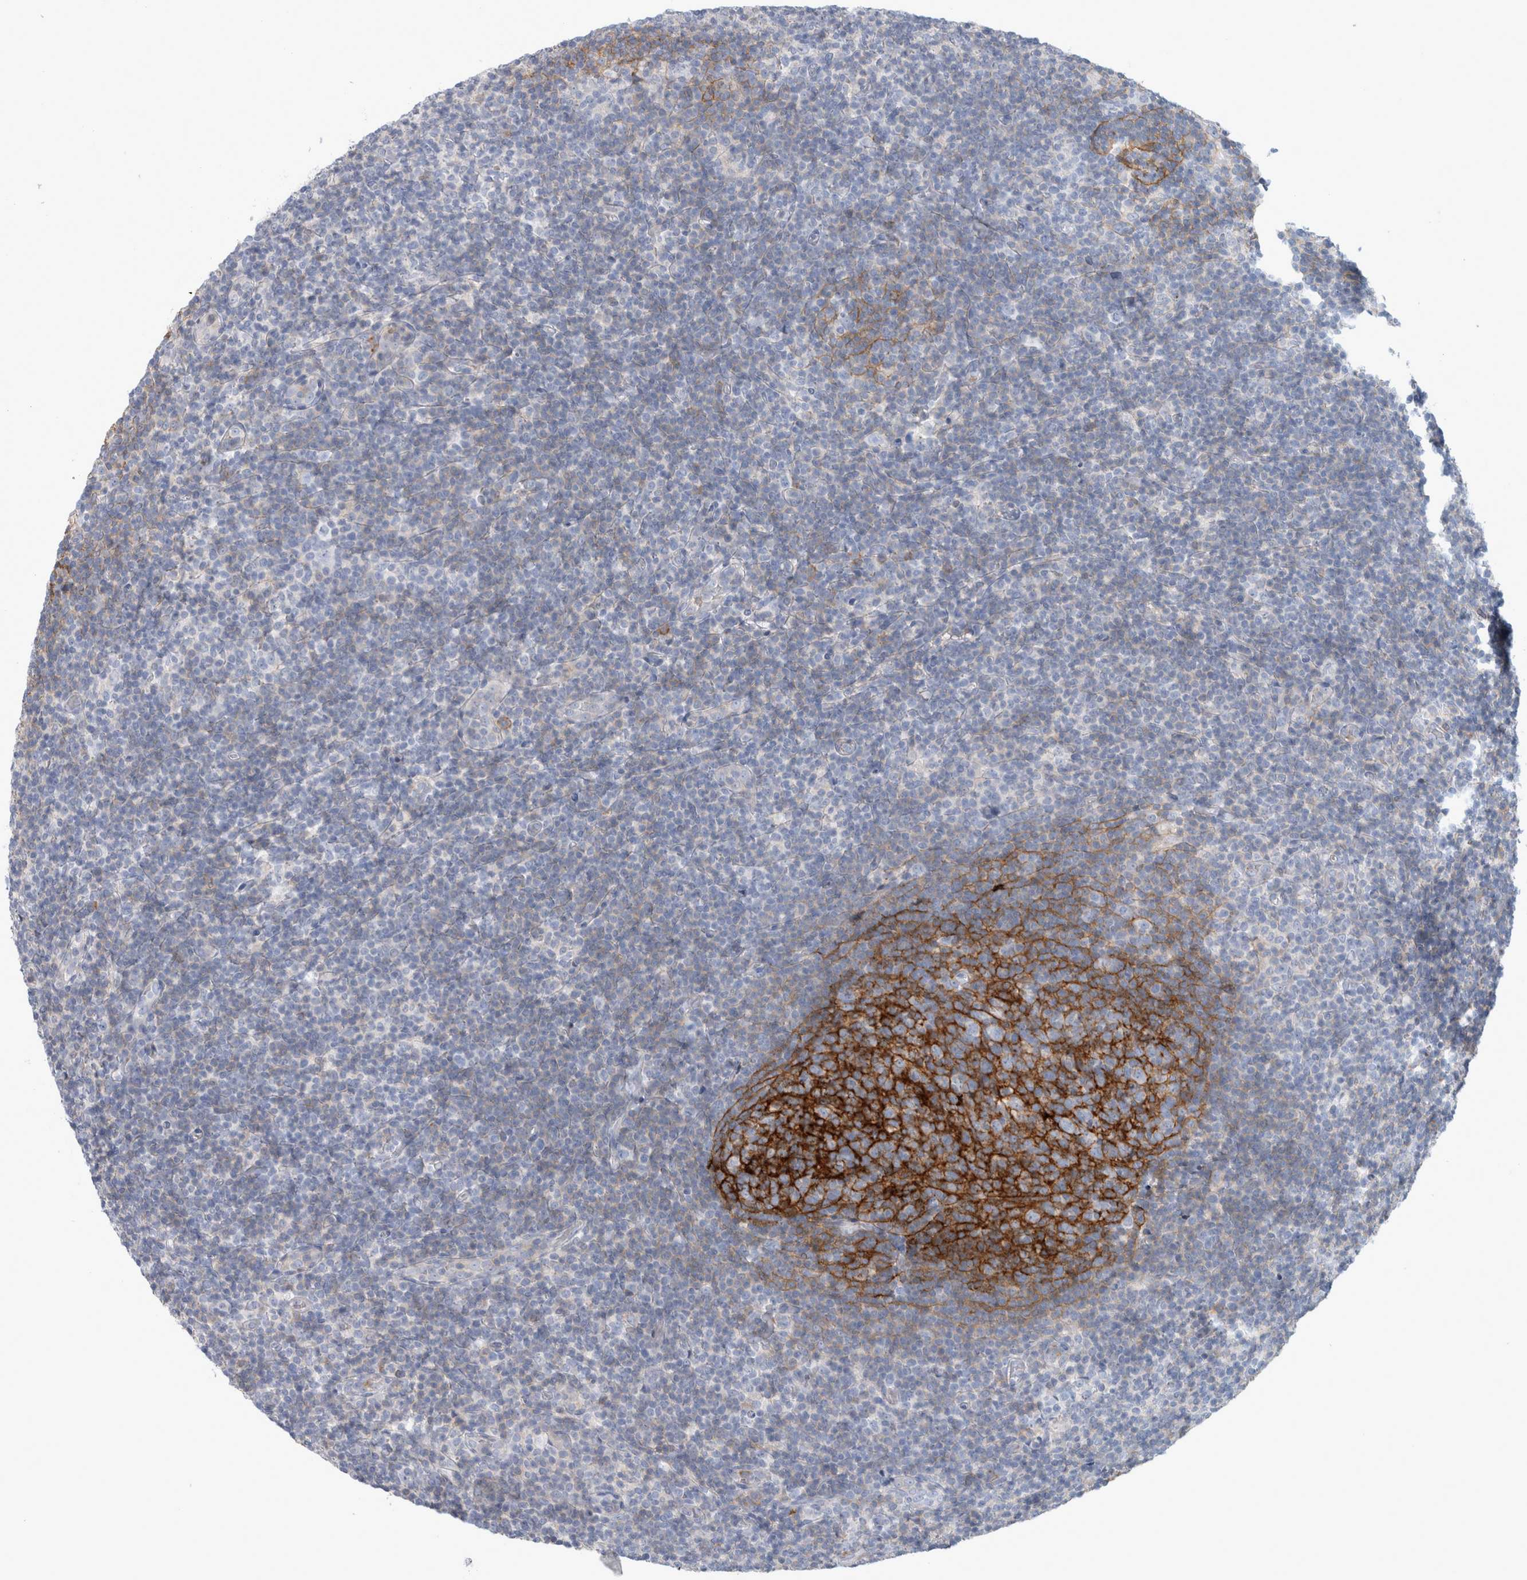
{"staining": {"intensity": "negative", "quantity": "none", "location": "none"}, "tissue": "lymphoma", "cell_type": "Tumor cells", "image_type": "cancer", "snomed": [{"axis": "morphology", "description": "Hodgkin's disease, NOS"}, {"axis": "topography", "description": "Lymph node"}], "caption": "This is a micrograph of IHC staining of lymphoma, which shows no positivity in tumor cells.", "gene": "CD55", "patient": {"sex": "female", "age": 57}}